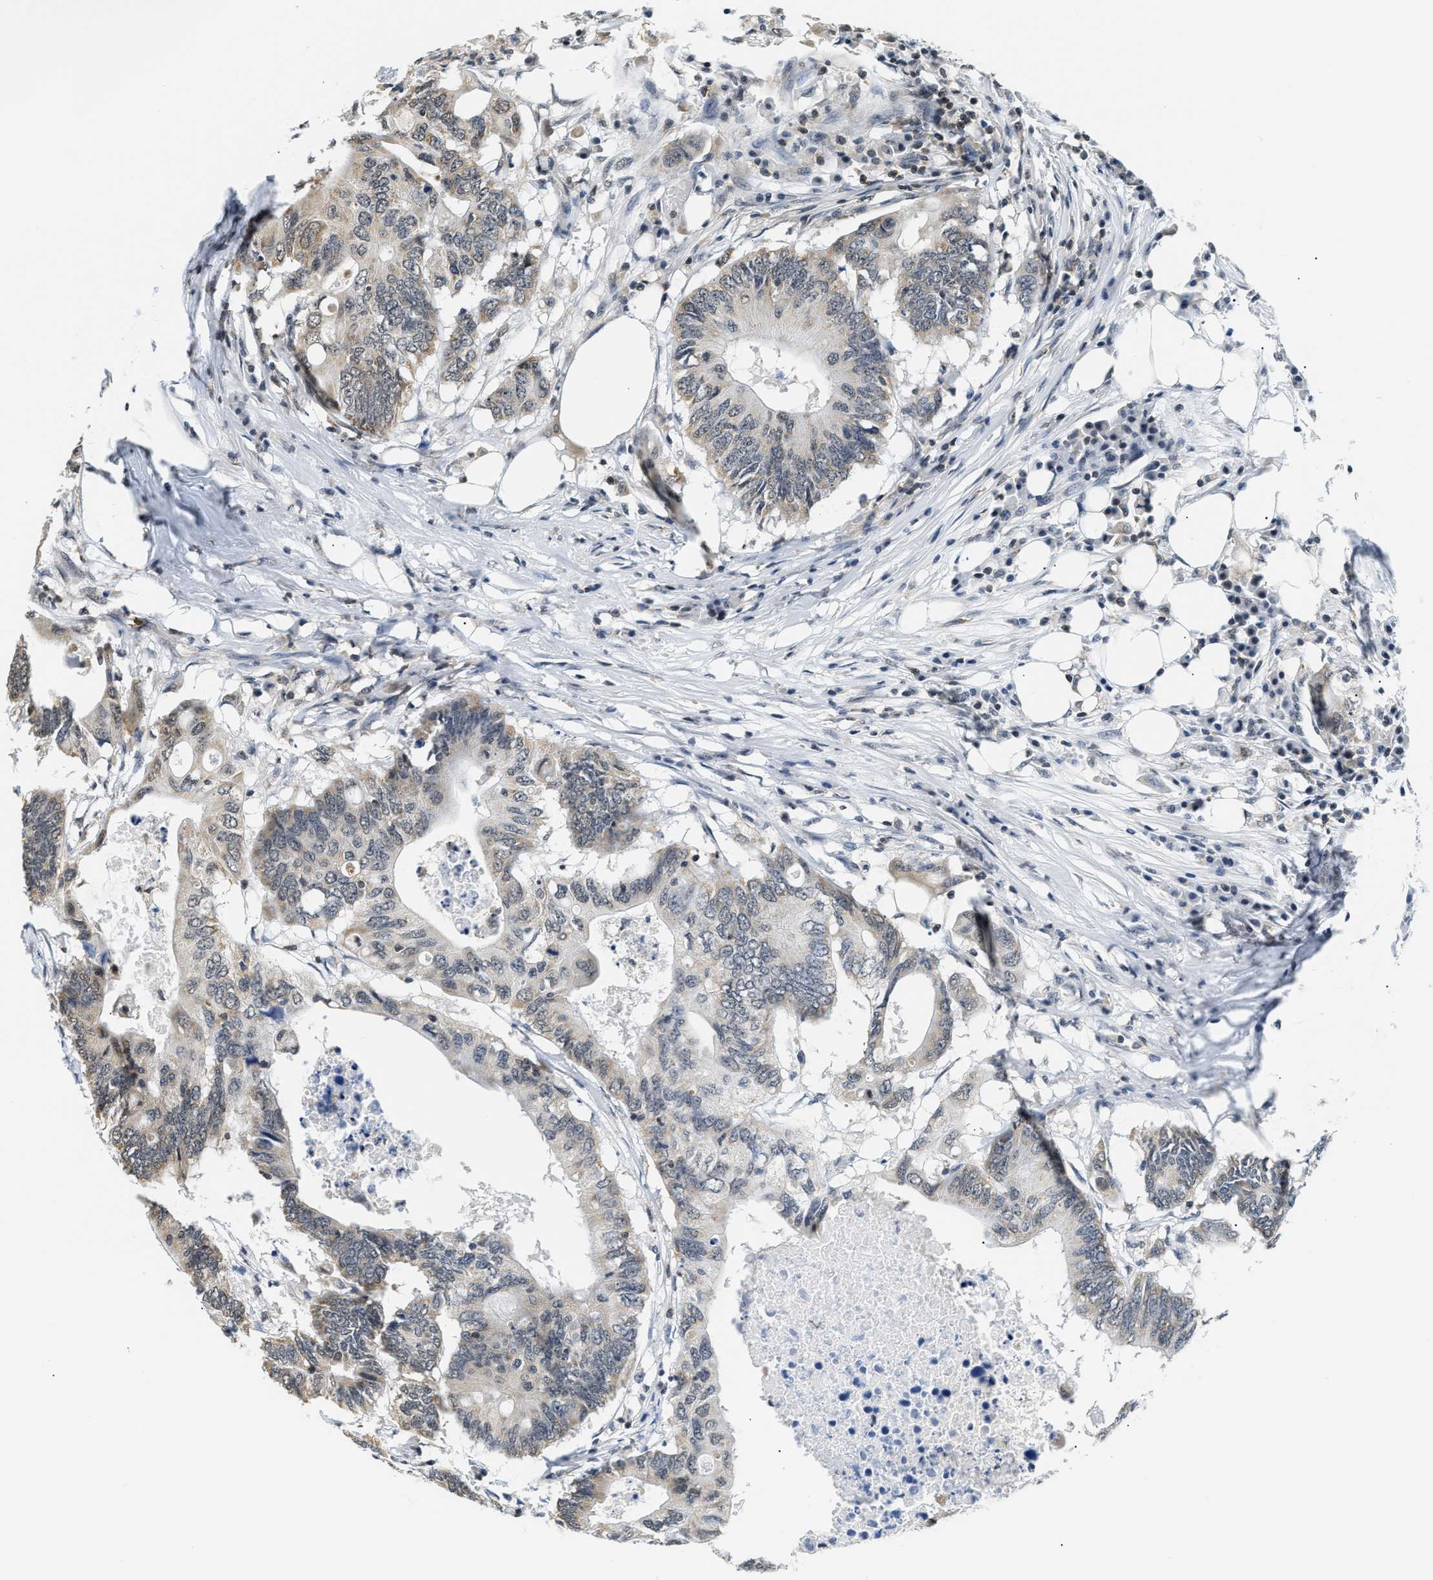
{"staining": {"intensity": "weak", "quantity": "25%-75%", "location": "cytoplasmic/membranous,nuclear"}, "tissue": "colorectal cancer", "cell_type": "Tumor cells", "image_type": "cancer", "snomed": [{"axis": "morphology", "description": "Adenocarcinoma, NOS"}, {"axis": "topography", "description": "Colon"}], "caption": "Colorectal adenocarcinoma stained for a protein reveals weak cytoplasmic/membranous and nuclear positivity in tumor cells.", "gene": "STK10", "patient": {"sex": "male", "age": 71}}